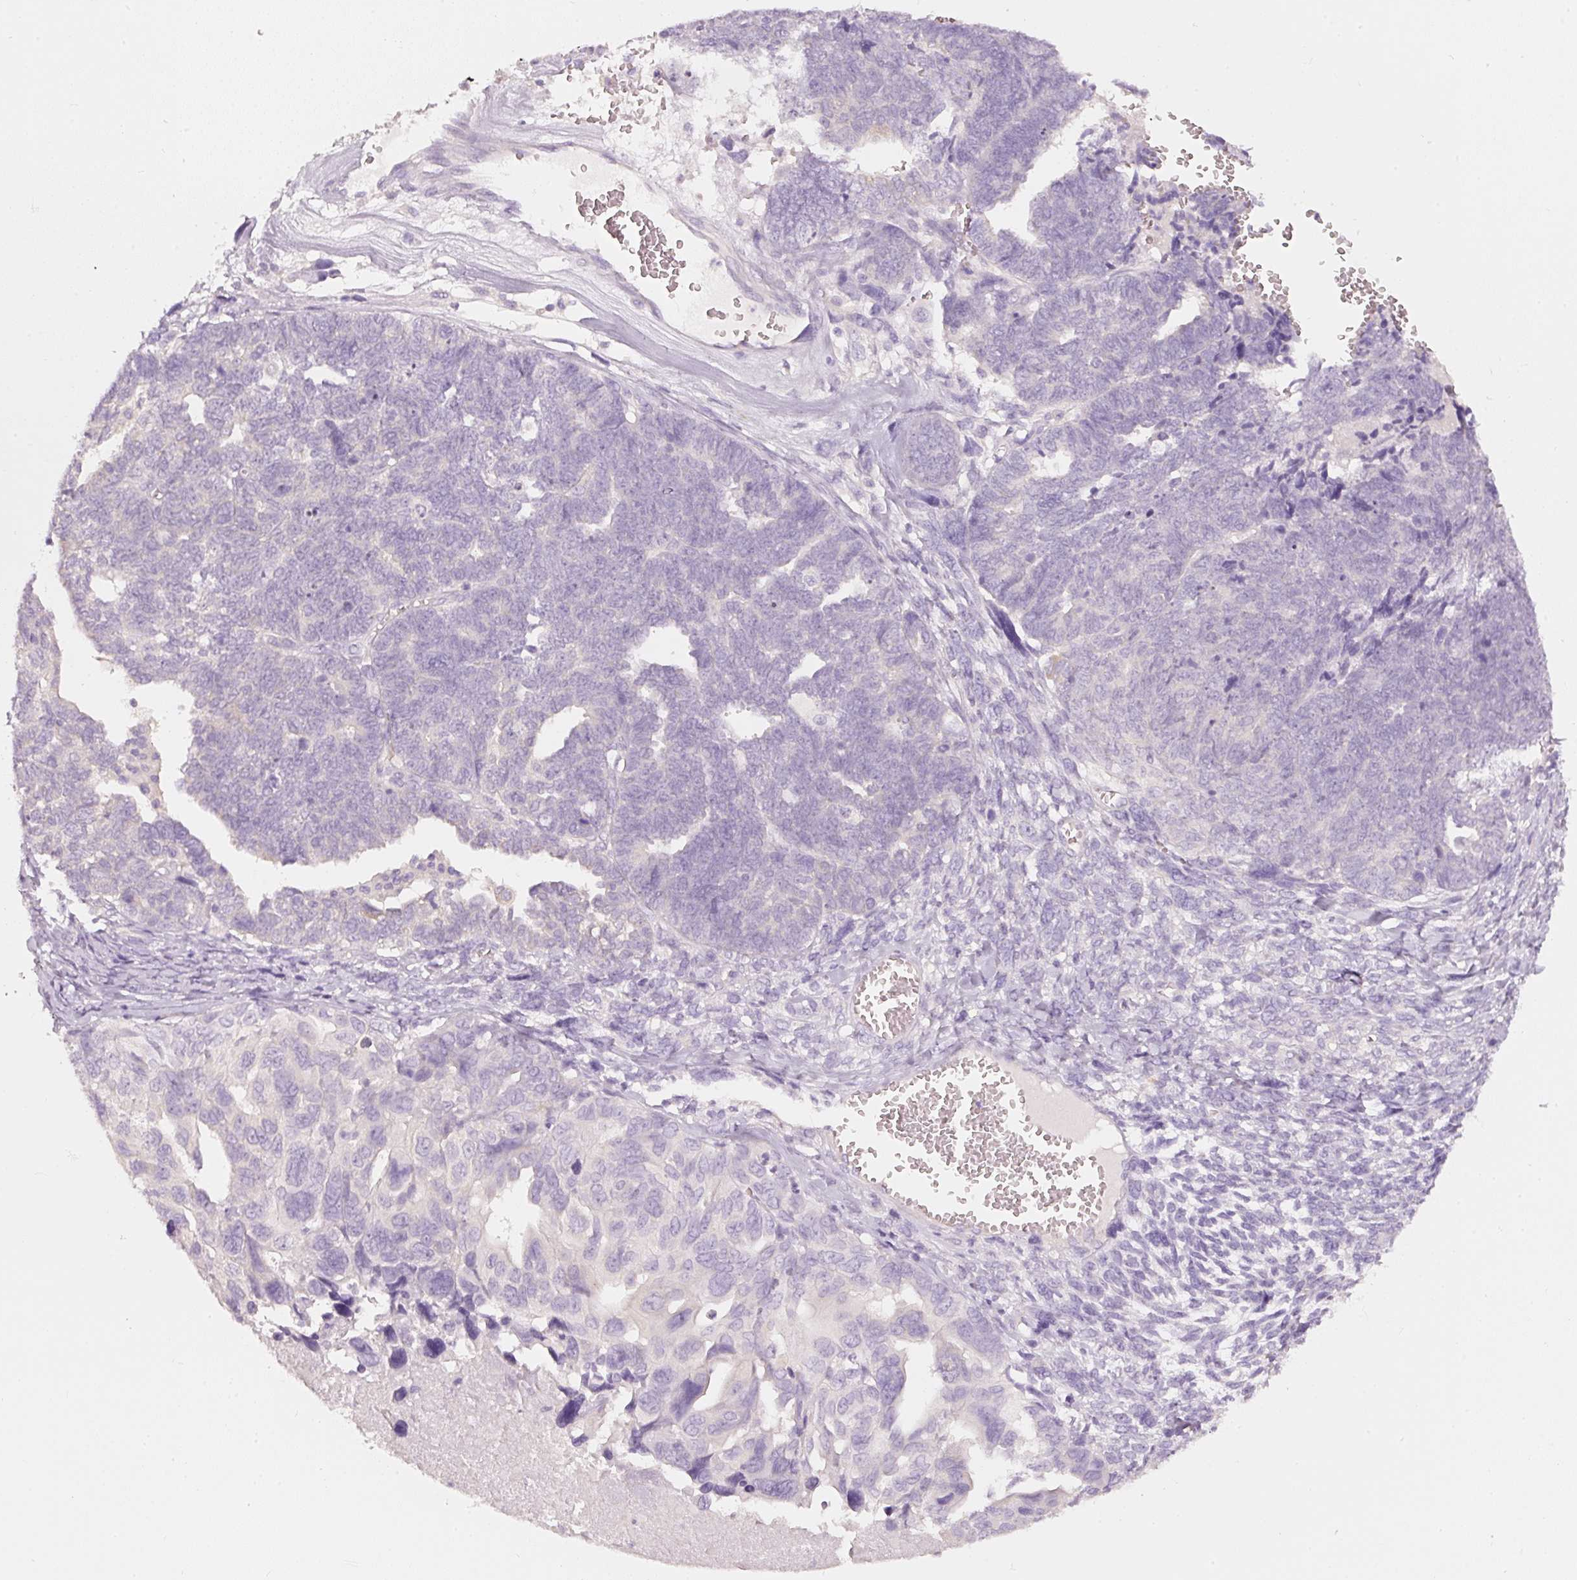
{"staining": {"intensity": "negative", "quantity": "none", "location": "none"}, "tissue": "ovarian cancer", "cell_type": "Tumor cells", "image_type": "cancer", "snomed": [{"axis": "morphology", "description": "Cystadenocarcinoma, serous, NOS"}, {"axis": "topography", "description": "Ovary"}], "caption": "High power microscopy image of an immunohistochemistry (IHC) photomicrograph of ovarian cancer (serous cystadenocarcinoma), revealing no significant positivity in tumor cells.", "gene": "PDXDC1", "patient": {"sex": "female", "age": 79}}